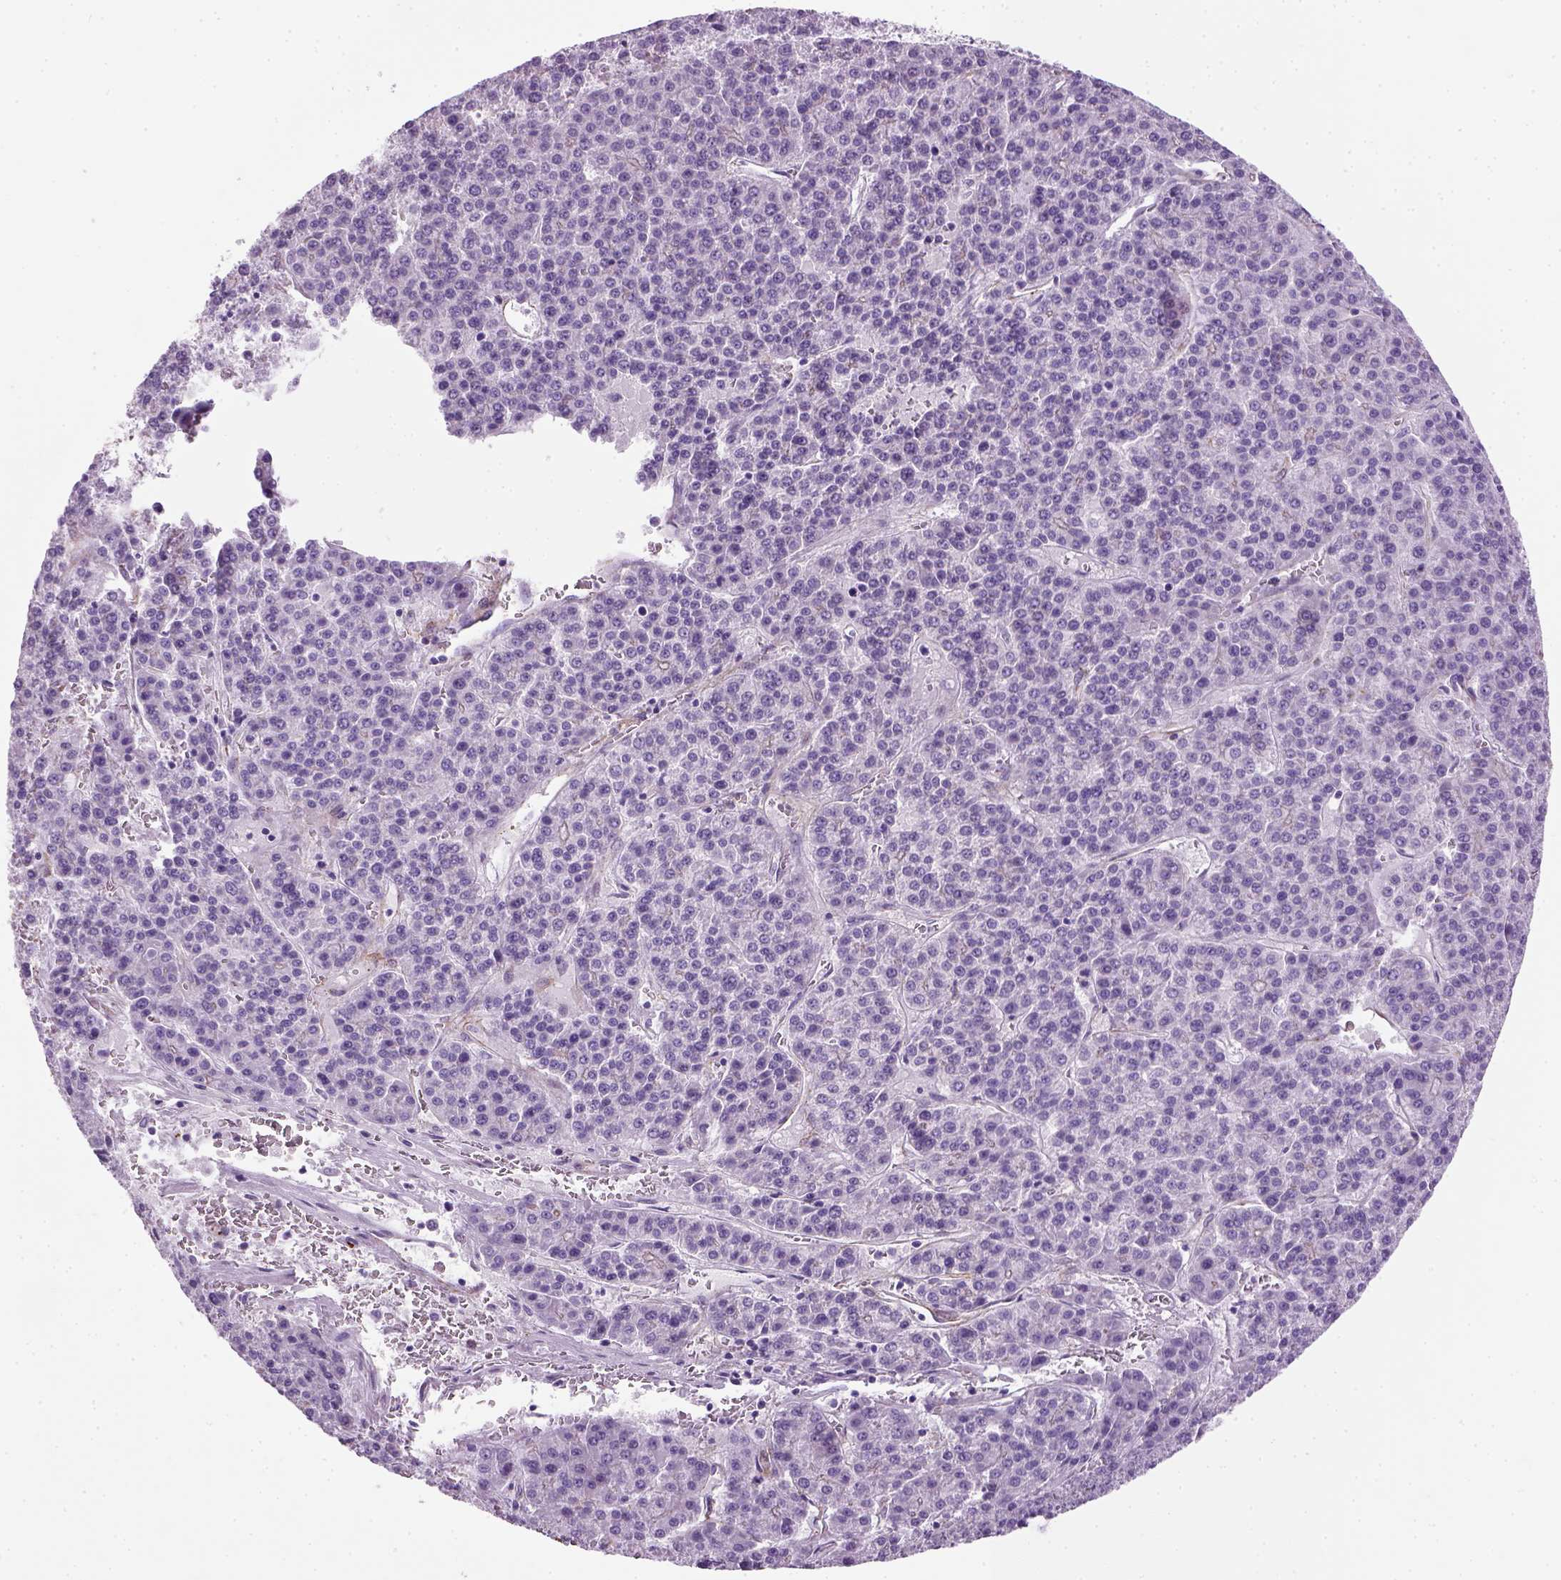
{"staining": {"intensity": "negative", "quantity": "none", "location": "none"}, "tissue": "liver cancer", "cell_type": "Tumor cells", "image_type": "cancer", "snomed": [{"axis": "morphology", "description": "Carcinoma, Hepatocellular, NOS"}, {"axis": "topography", "description": "Liver"}], "caption": "An IHC image of liver hepatocellular carcinoma is shown. There is no staining in tumor cells of liver hepatocellular carcinoma. (Stains: DAB immunohistochemistry (IHC) with hematoxylin counter stain, Microscopy: brightfield microscopy at high magnification).", "gene": "FAM161A", "patient": {"sex": "female", "age": 58}}